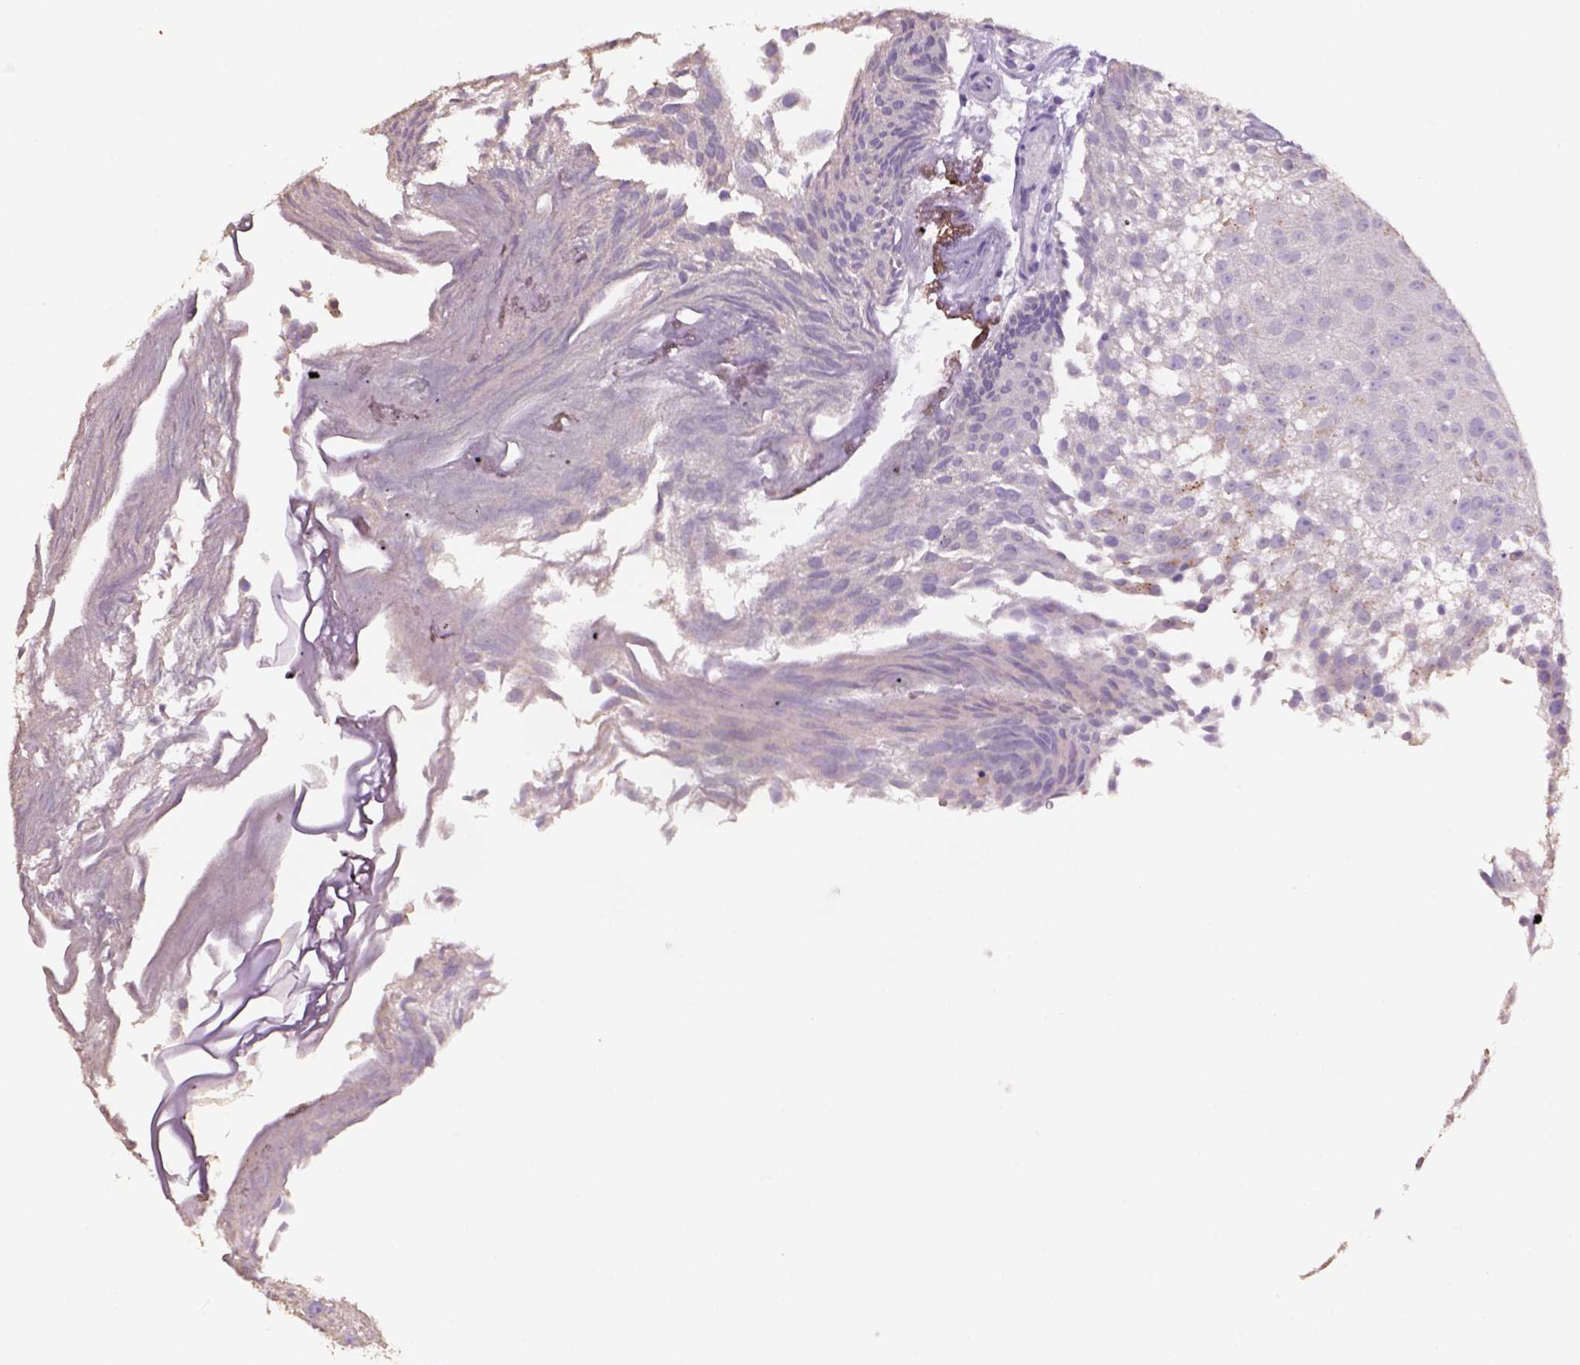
{"staining": {"intensity": "weak", "quantity": "25%-75%", "location": "cytoplasmic/membranous"}, "tissue": "urothelial cancer", "cell_type": "Tumor cells", "image_type": "cancer", "snomed": [{"axis": "morphology", "description": "Urothelial carcinoma, Low grade"}, {"axis": "topography", "description": "Urinary bladder"}], "caption": "Brown immunohistochemical staining in low-grade urothelial carcinoma exhibits weak cytoplasmic/membranous expression in approximately 25%-75% of tumor cells.", "gene": "ADGRV1", "patient": {"sex": "male", "age": 70}}